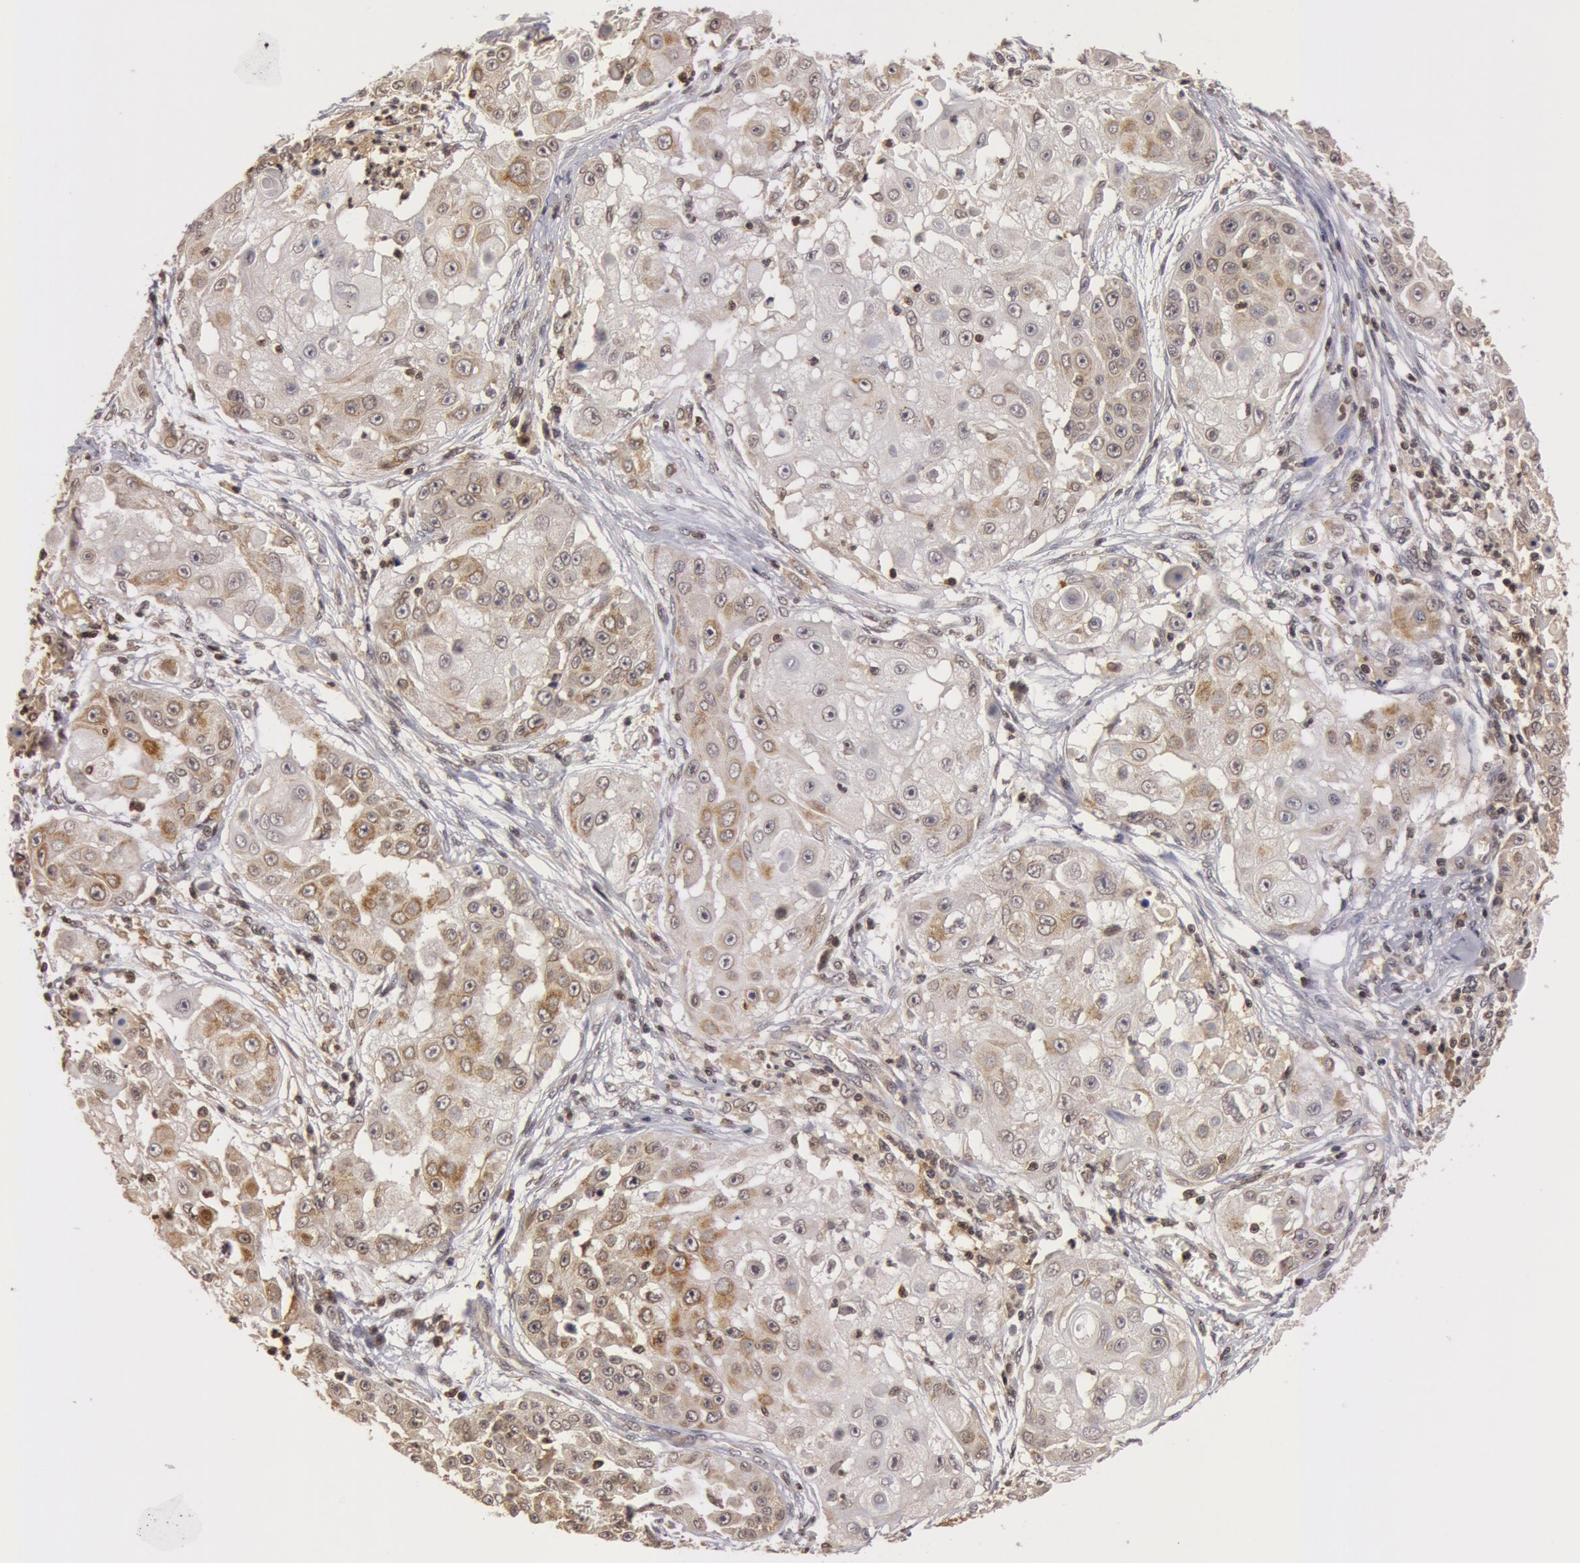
{"staining": {"intensity": "weak", "quantity": "<25%", "location": "cytoplasmic/membranous"}, "tissue": "skin cancer", "cell_type": "Tumor cells", "image_type": "cancer", "snomed": [{"axis": "morphology", "description": "Squamous cell carcinoma, NOS"}, {"axis": "topography", "description": "Skin"}], "caption": "DAB (3,3'-diaminobenzidine) immunohistochemical staining of human skin cancer (squamous cell carcinoma) reveals no significant expression in tumor cells.", "gene": "ZNF350", "patient": {"sex": "female", "age": 57}}